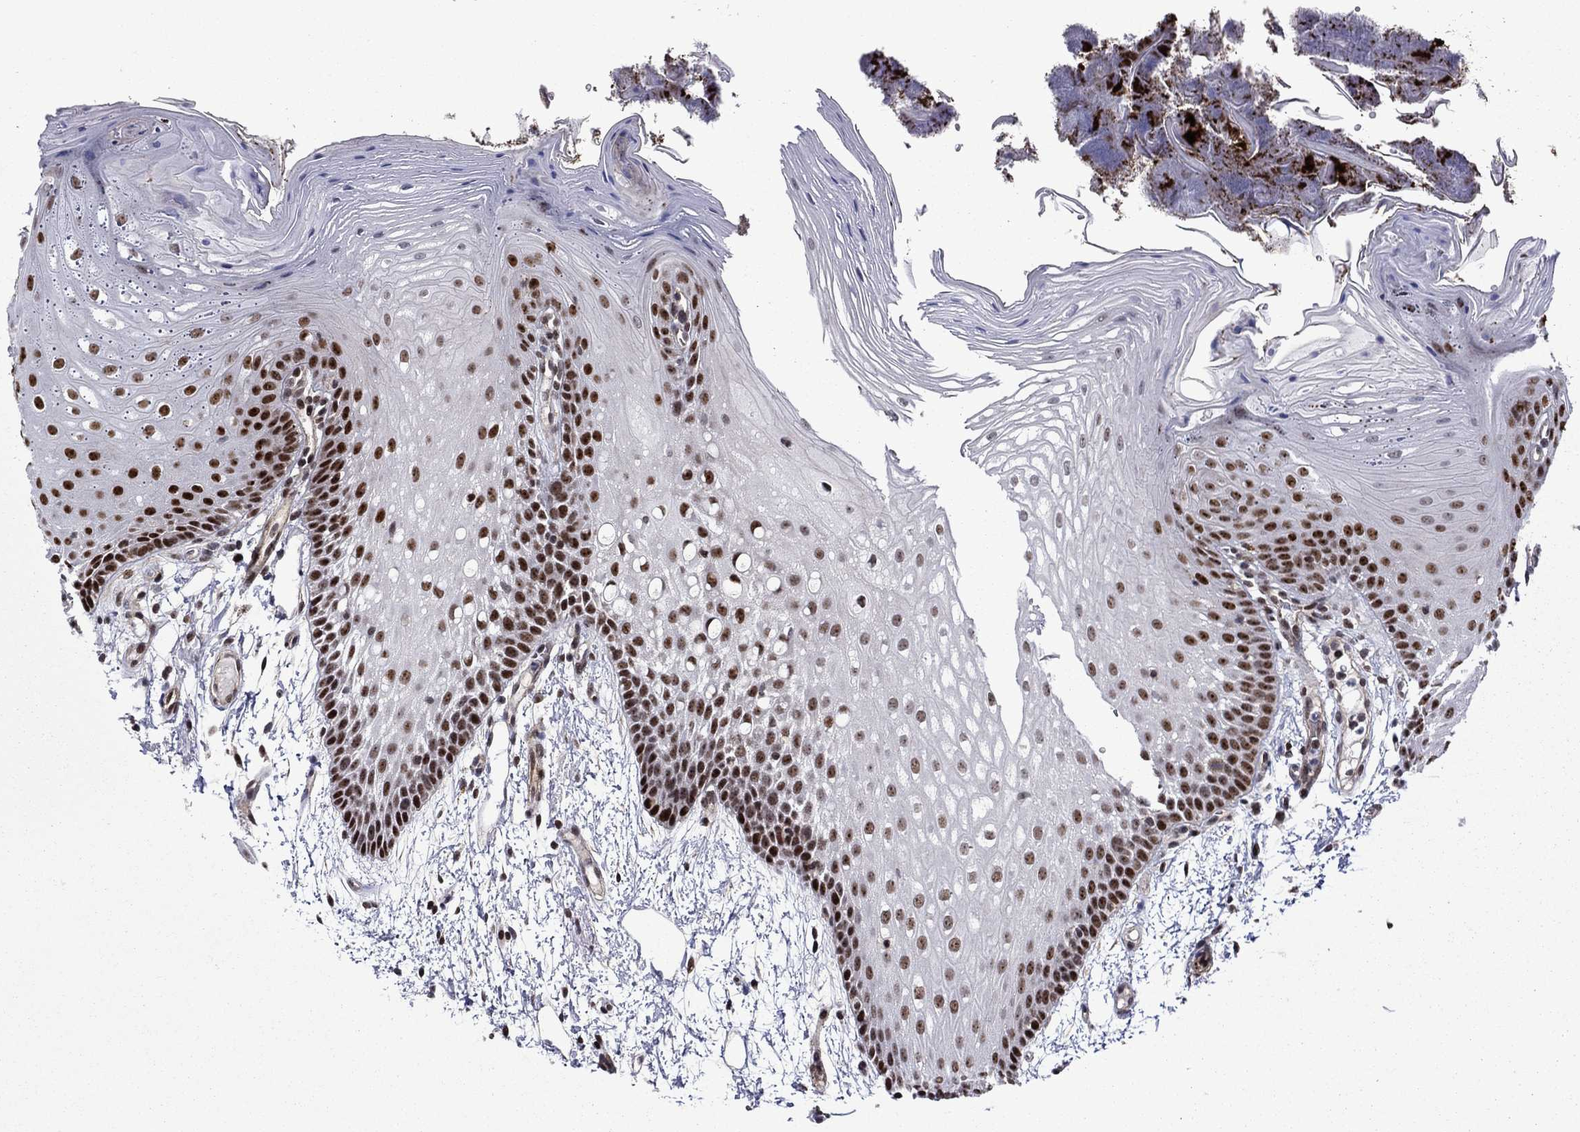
{"staining": {"intensity": "strong", "quantity": "25%-75%", "location": "nuclear"}, "tissue": "oral mucosa", "cell_type": "Squamous epithelial cells", "image_type": "normal", "snomed": [{"axis": "morphology", "description": "Normal tissue, NOS"}, {"axis": "morphology", "description": "Squamous cell carcinoma, NOS"}, {"axis": "topography", "description": "Oral tissue"}, {"axis": "topography", "description": "Head-Neck"}], "caption": "This image demonstrates immunohistochemistry staining of normal oral mucosa, with high strong nuclear expression in about 25%-75% of squamous epithelial cells.", "gene": "SURF2", "patient": {"sex": "male", "age": 69}}